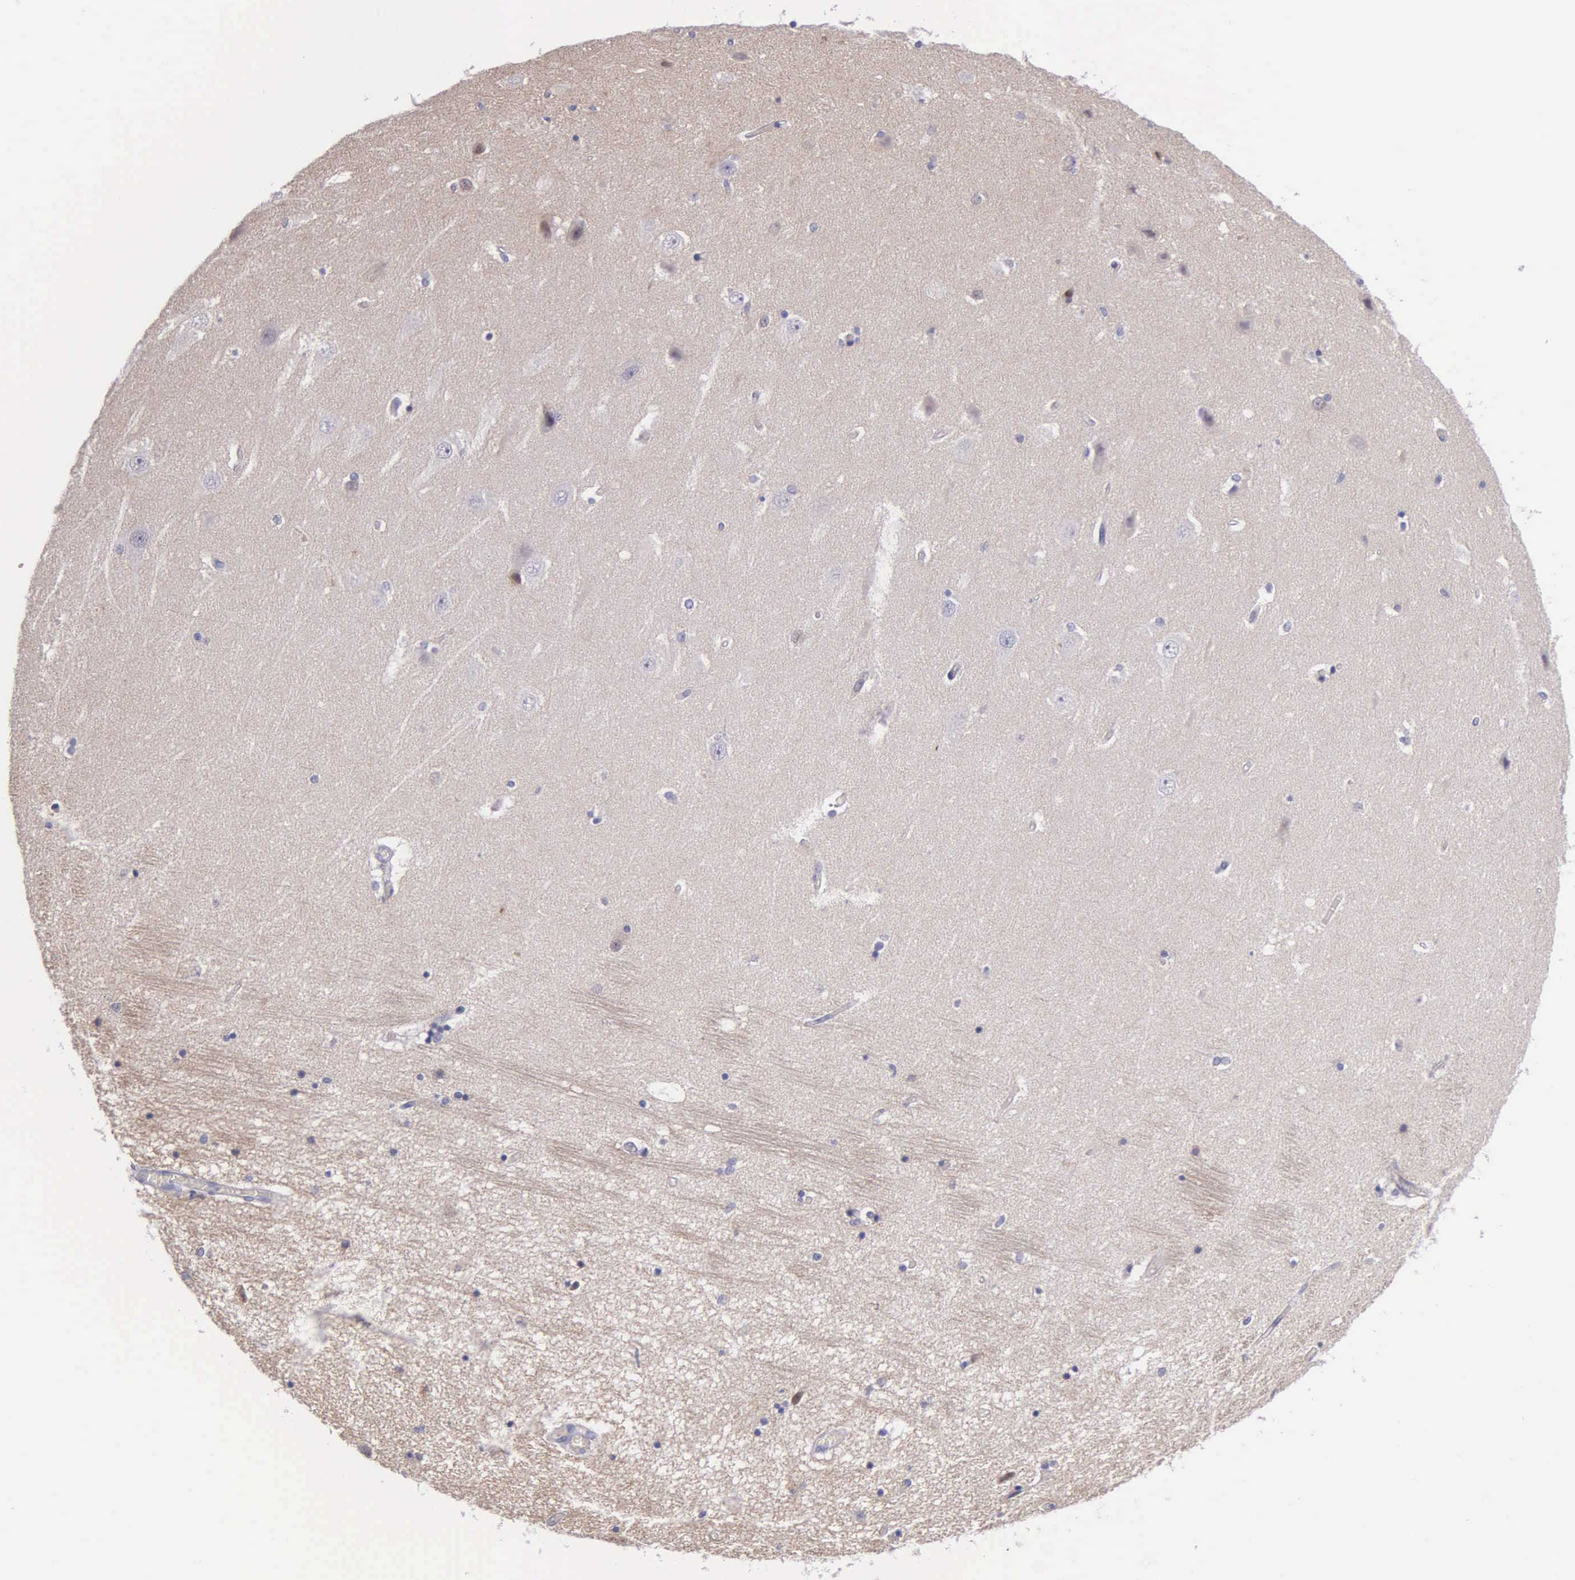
{"staining": {"intensity": "negative", "quantity": "none", "location": "none"}, "tissue": "hippocampus", "cell_type": "Glial cells", "image_type": "normal", "snomed": [{"axis": "morphology", "description": "Normal tissue, NOS"}, {"axis": "topography", "description": "Hippocampus"}], "caption": "This is an immunohistochemistry histopathology image of unremarkable hippocampus. There is no expression in glial cells.", "gene": "ZC3H12B", "patient": {"sex": "female", "age": 54}}